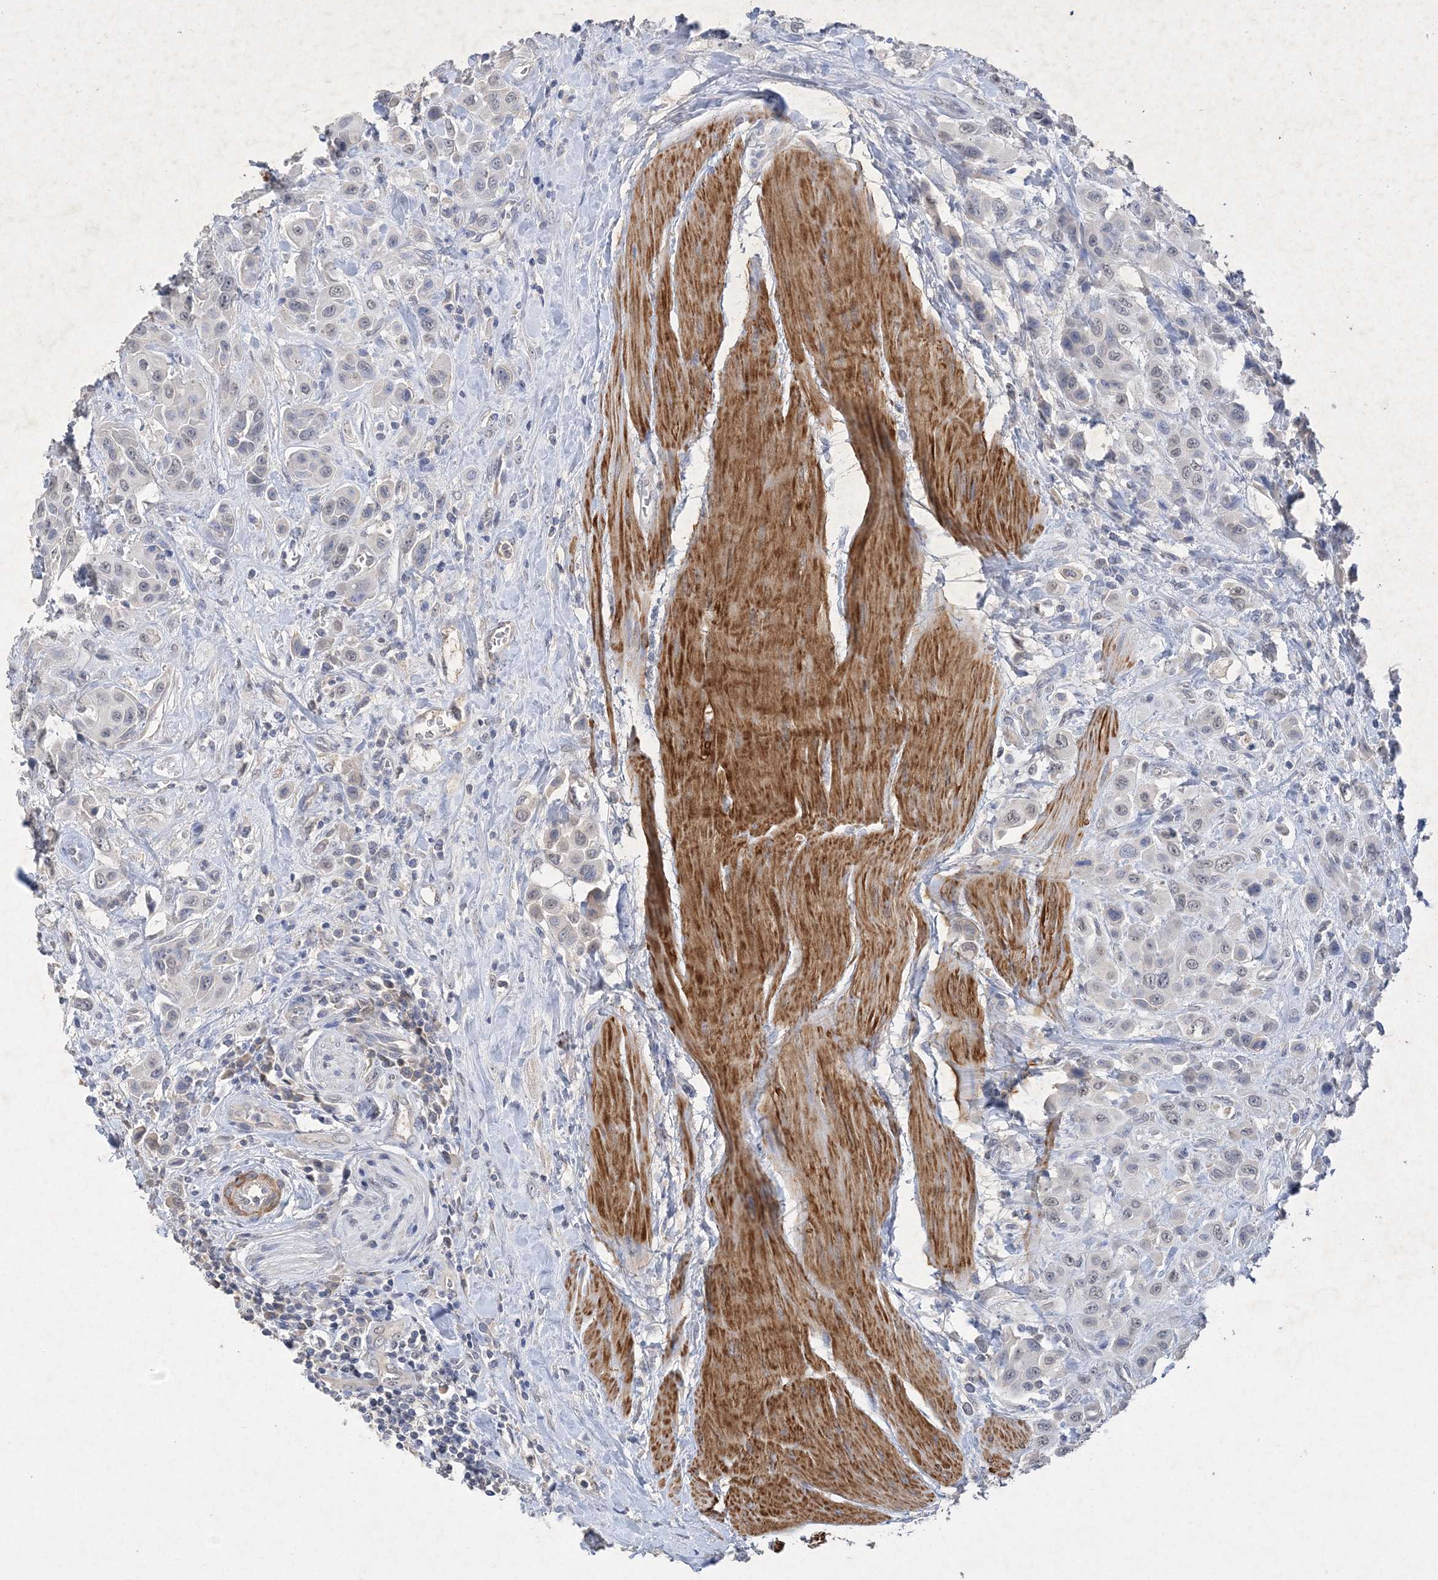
{"staining": {"intensity": "negative", "quantity": "none", "location": "none"}, "tissue": "urothelial cancer", "cell_type": "Tumor cells", "image_type": "cancer", "snomed": [{"axis": "morphology", "description": "Urothelial carcinoma, High grade"}, {"axis": "topography", "description": "Urinary bladder"}], "caption": "The IHC histopathology image has no significant positivity in tumor cells of high-grade urothelial carcinoma tissue. (DAB (3,3'-diaminobenzidine) immunohistochemistry, high magnification).", "gene": "C11orf58", "patient": {"sex": "male", "age": 50}}